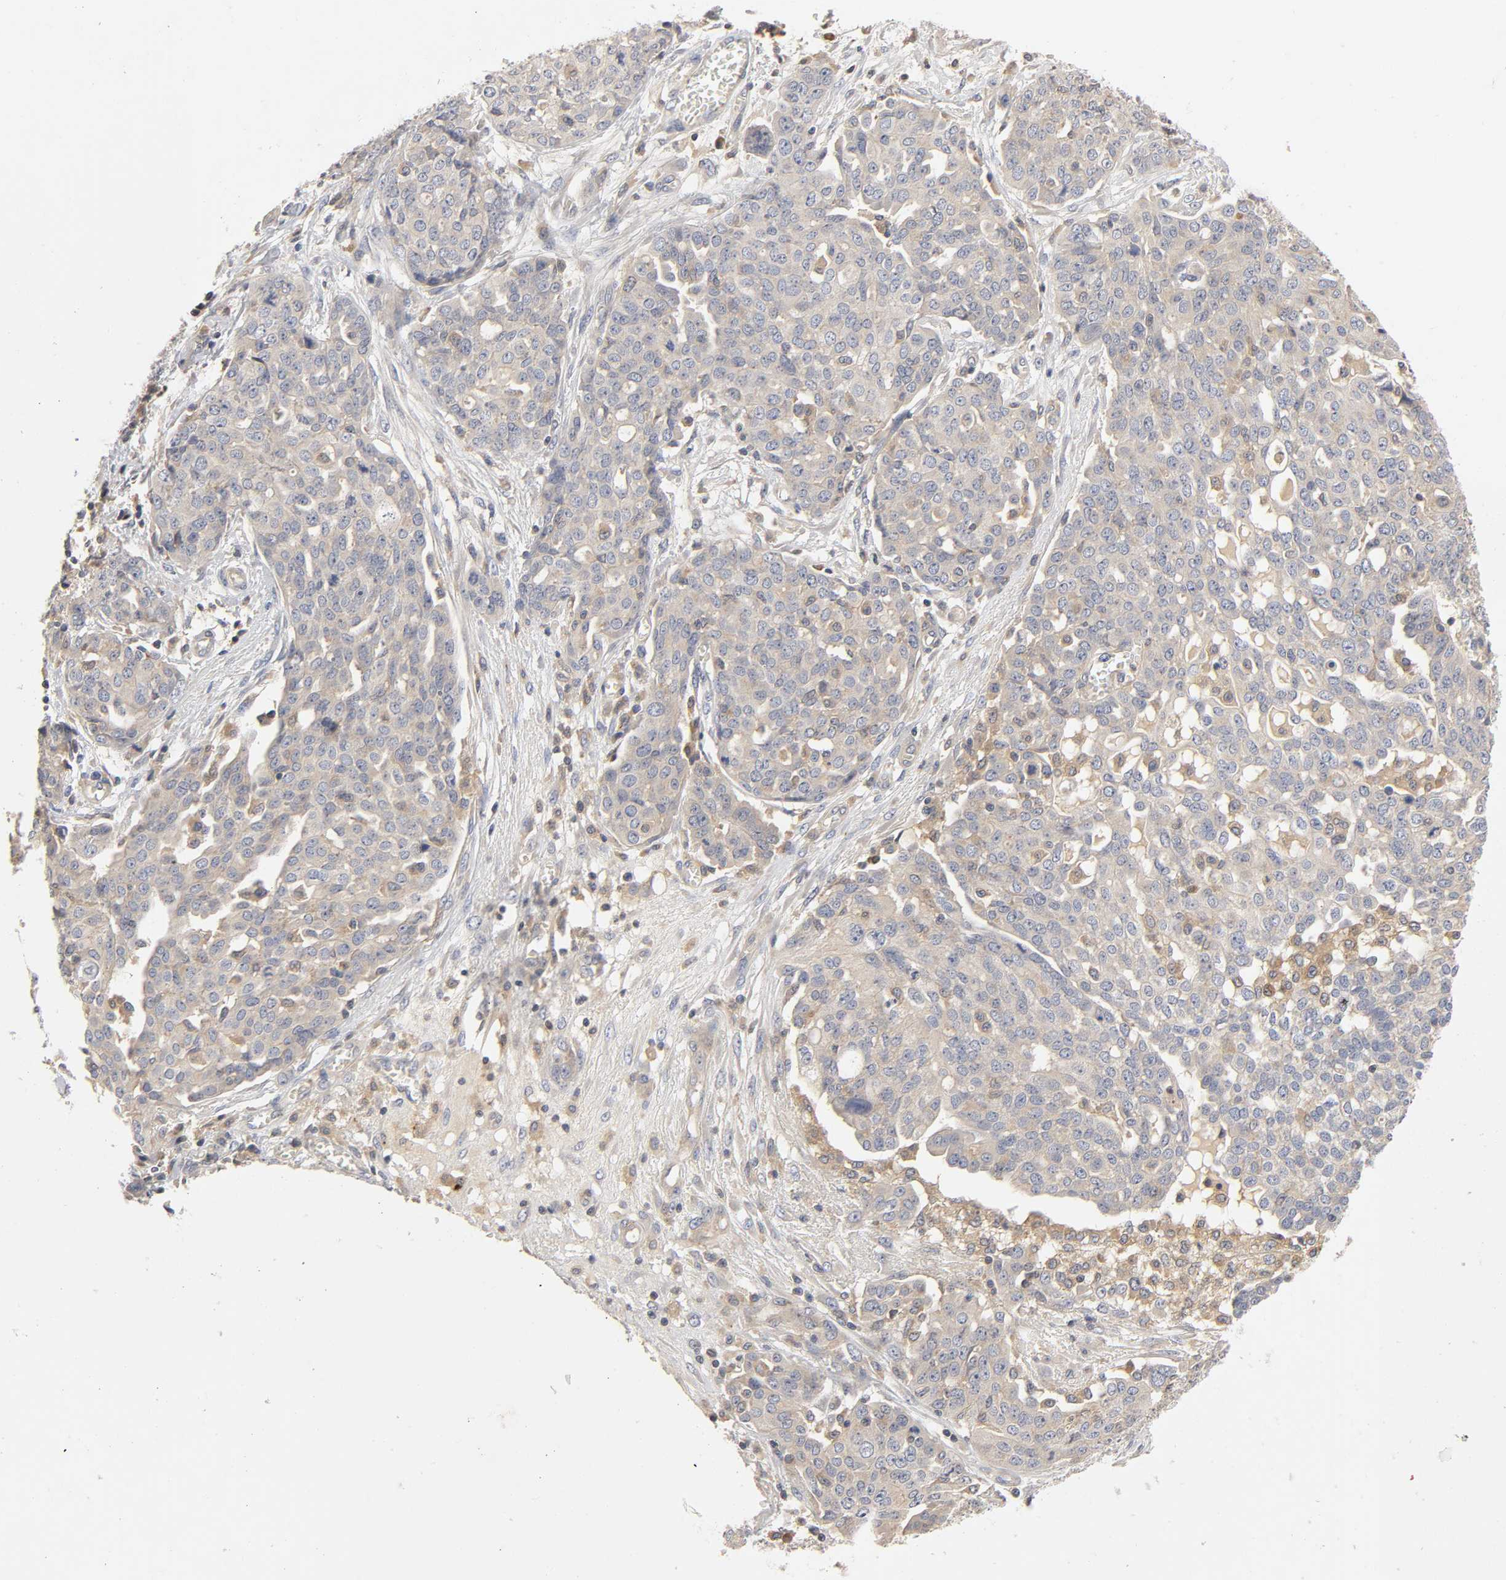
{"staining": {"intensity": "weak", "quantity": "25%-75%", "location": "cytoplasmic/membranous"}, "tissue": "ovarian cancer", "cell_type": "Tumor cells", "image_type": "cancer", "snomed": [{"axis": "morphology", "description": "Cystadenocarcinoma, serous, NOS"}, {"axis": "topography", "description": "Soft tissue"}, {"axis": "topography", "description": "Ovary"}], "caption": "Serous cystadenocarcinoma (ovarian) was stained to show a protein in brown. There is low levels of weak cytoplasmic/membranous expression in approximately 25%-75% of tumor cells.", "gene": "RHOA", "patient": {"sex": "female", "age": 57}}